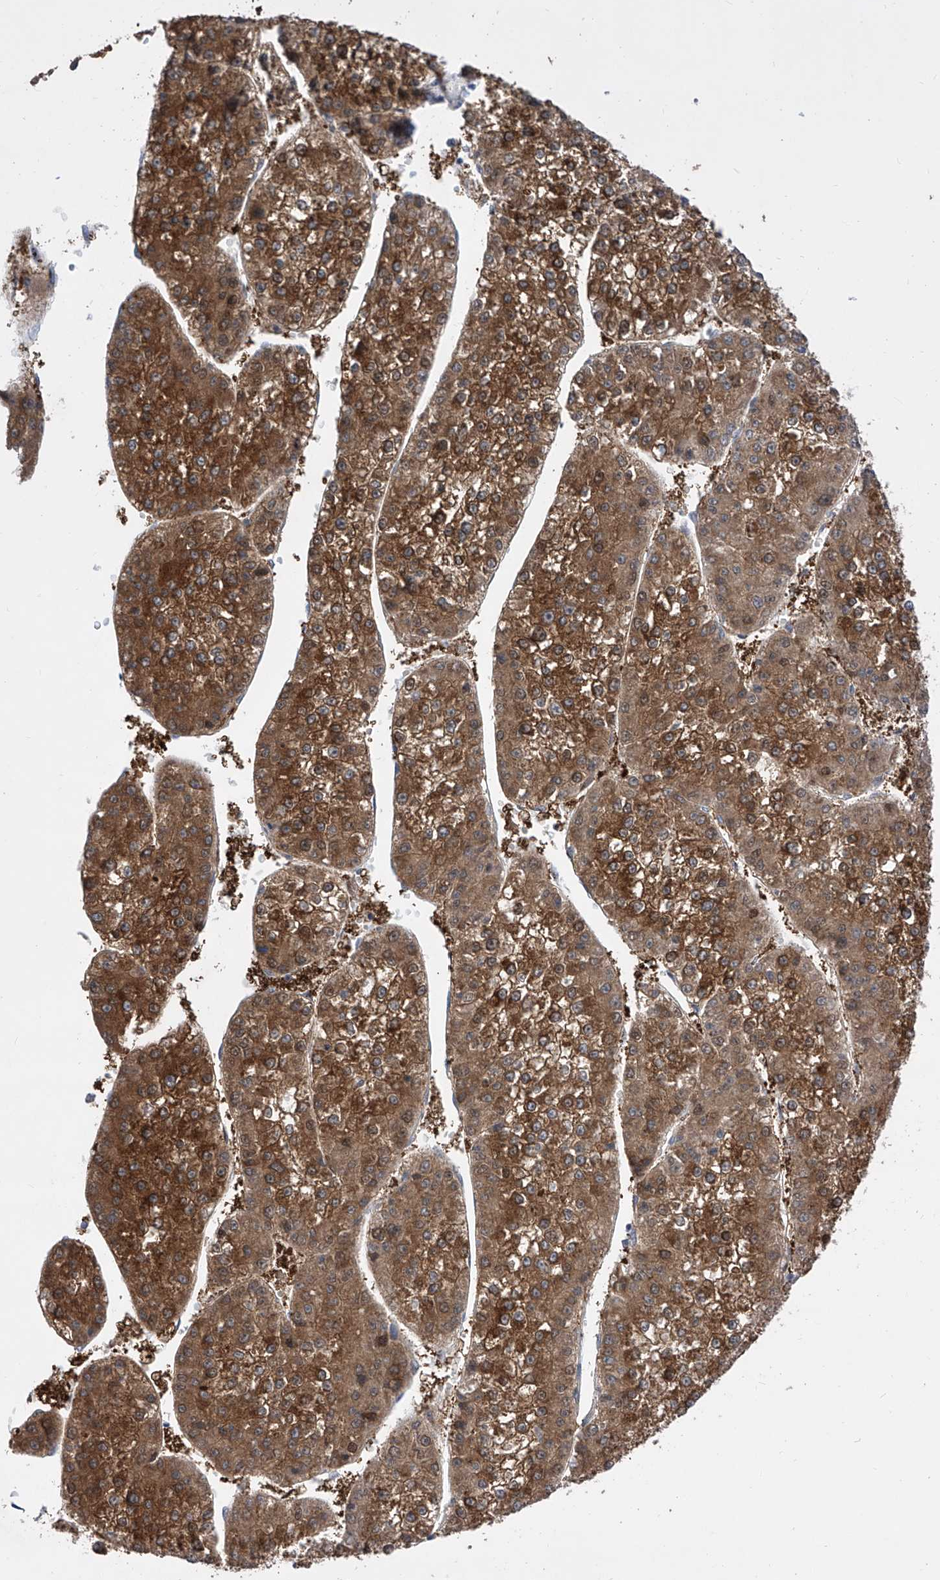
{"staining": {"intensity": "strong", "quantity": ">75%", "location": "cytoplasmic/membranous"}, "tissue": "liver cancer", "cell_type": "Tumor cells", "image_type": "cancer", "snomed": [{"axis": "morphology", "description": "Carcinoma, Hepatocellular, NOS"}, {"axis": "topography", "description": "Liver"}], "caption": "This photomicrograph reveals IHC staining of human liver cancer (hepatocellular carcinoma), with high strong cytoplasmic/membranous positivity in about >75% of tumor cells.", "gene": "SRBD1", "patient": {"sex": "female", "age": 73}}